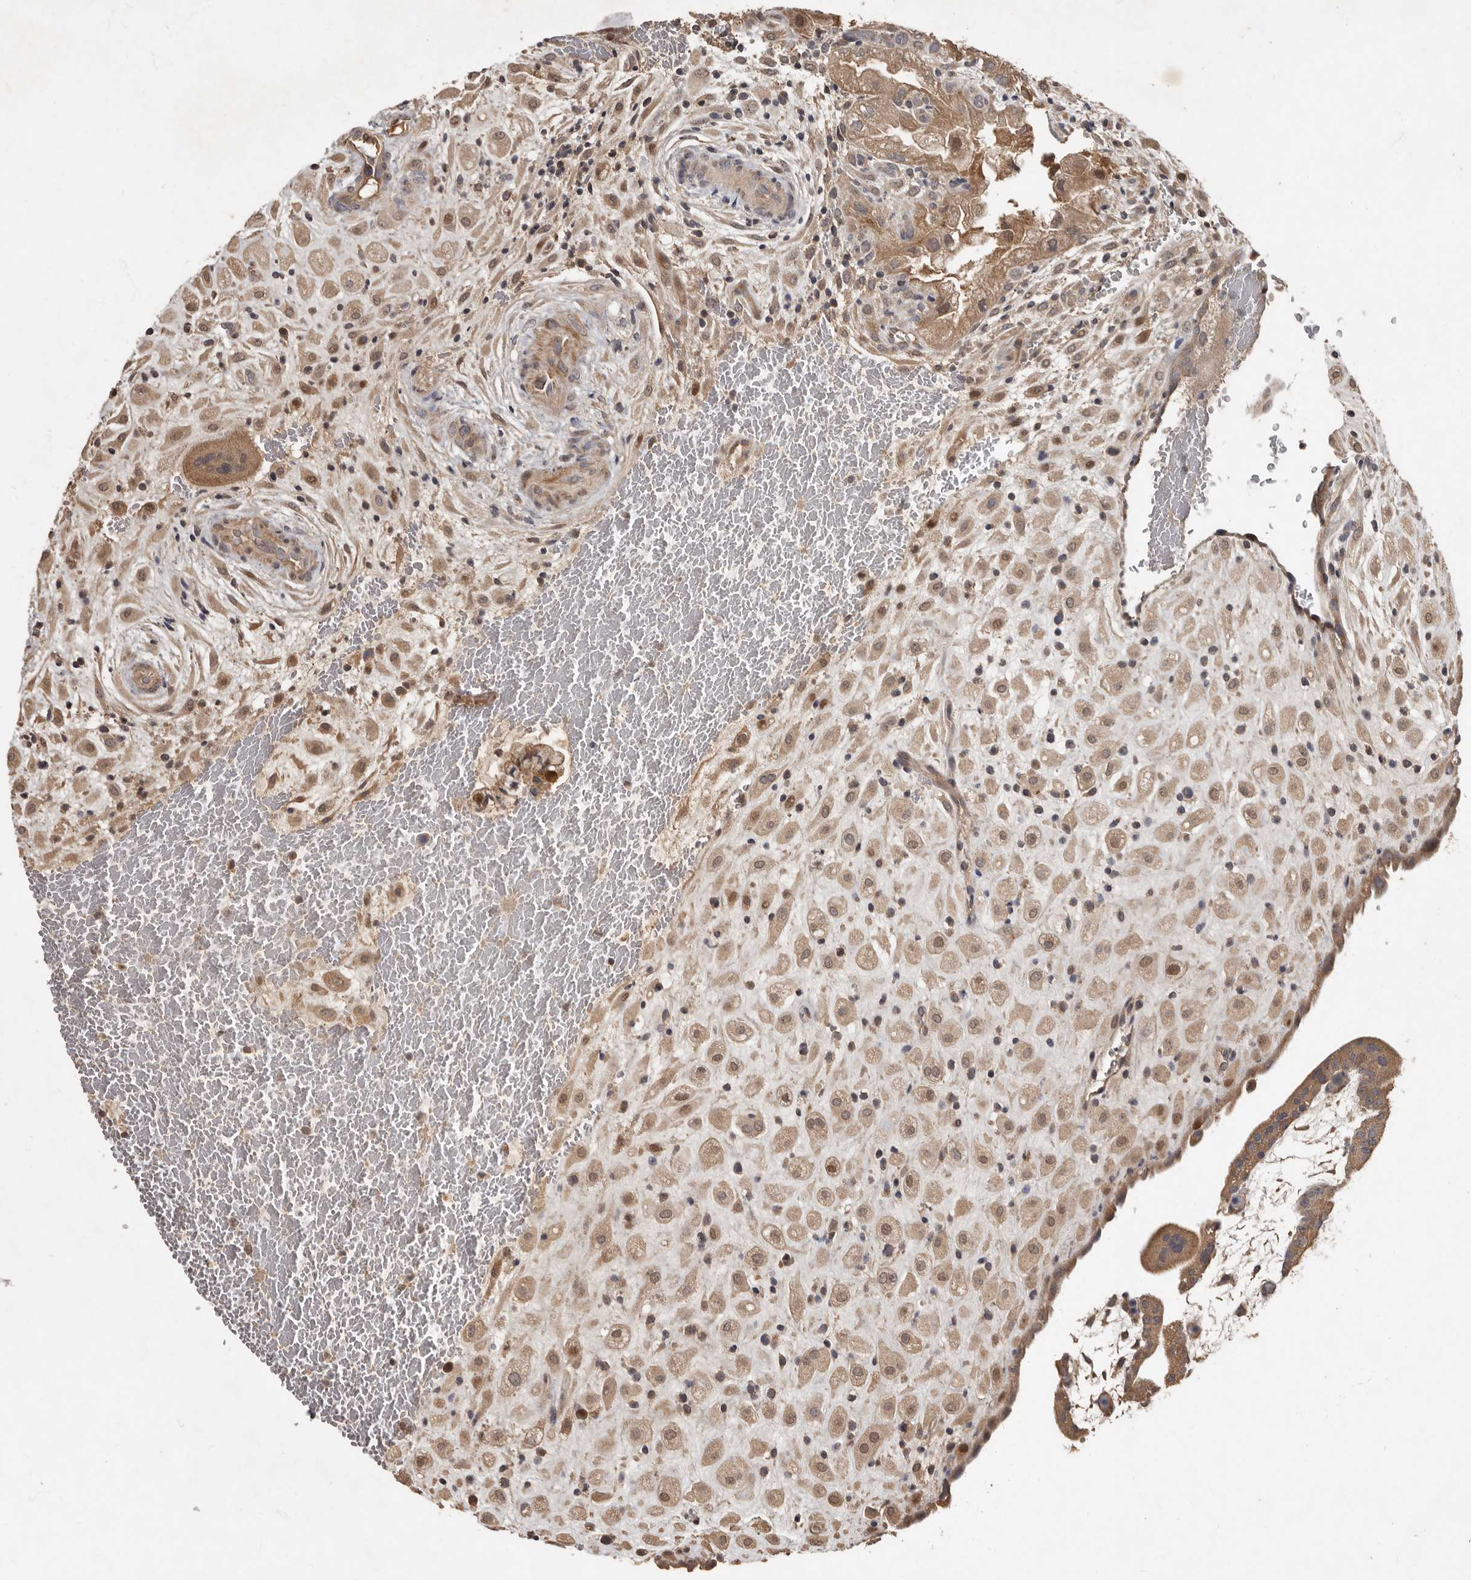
{"staining": {"intensity": "moderate", "quantity": ">75%", "location": "cytoplasmic/membranous,nuclear"}, "tissue": "placenta", "cell_type": "Decidual cells", "image_type": "normal", "snomed": [{"axis": "morphology", "description": "Normal tissue, NOS"}, {"axis": "topography", "description": "Placenta"}], "caption": "Placenta stained with IHC displays moderate cytoplasmic/membranous,nuclear positivity in about >75% of decidual cells.", "gene": "KIF26B", "patient": {"sex": "female", "age": 35}}